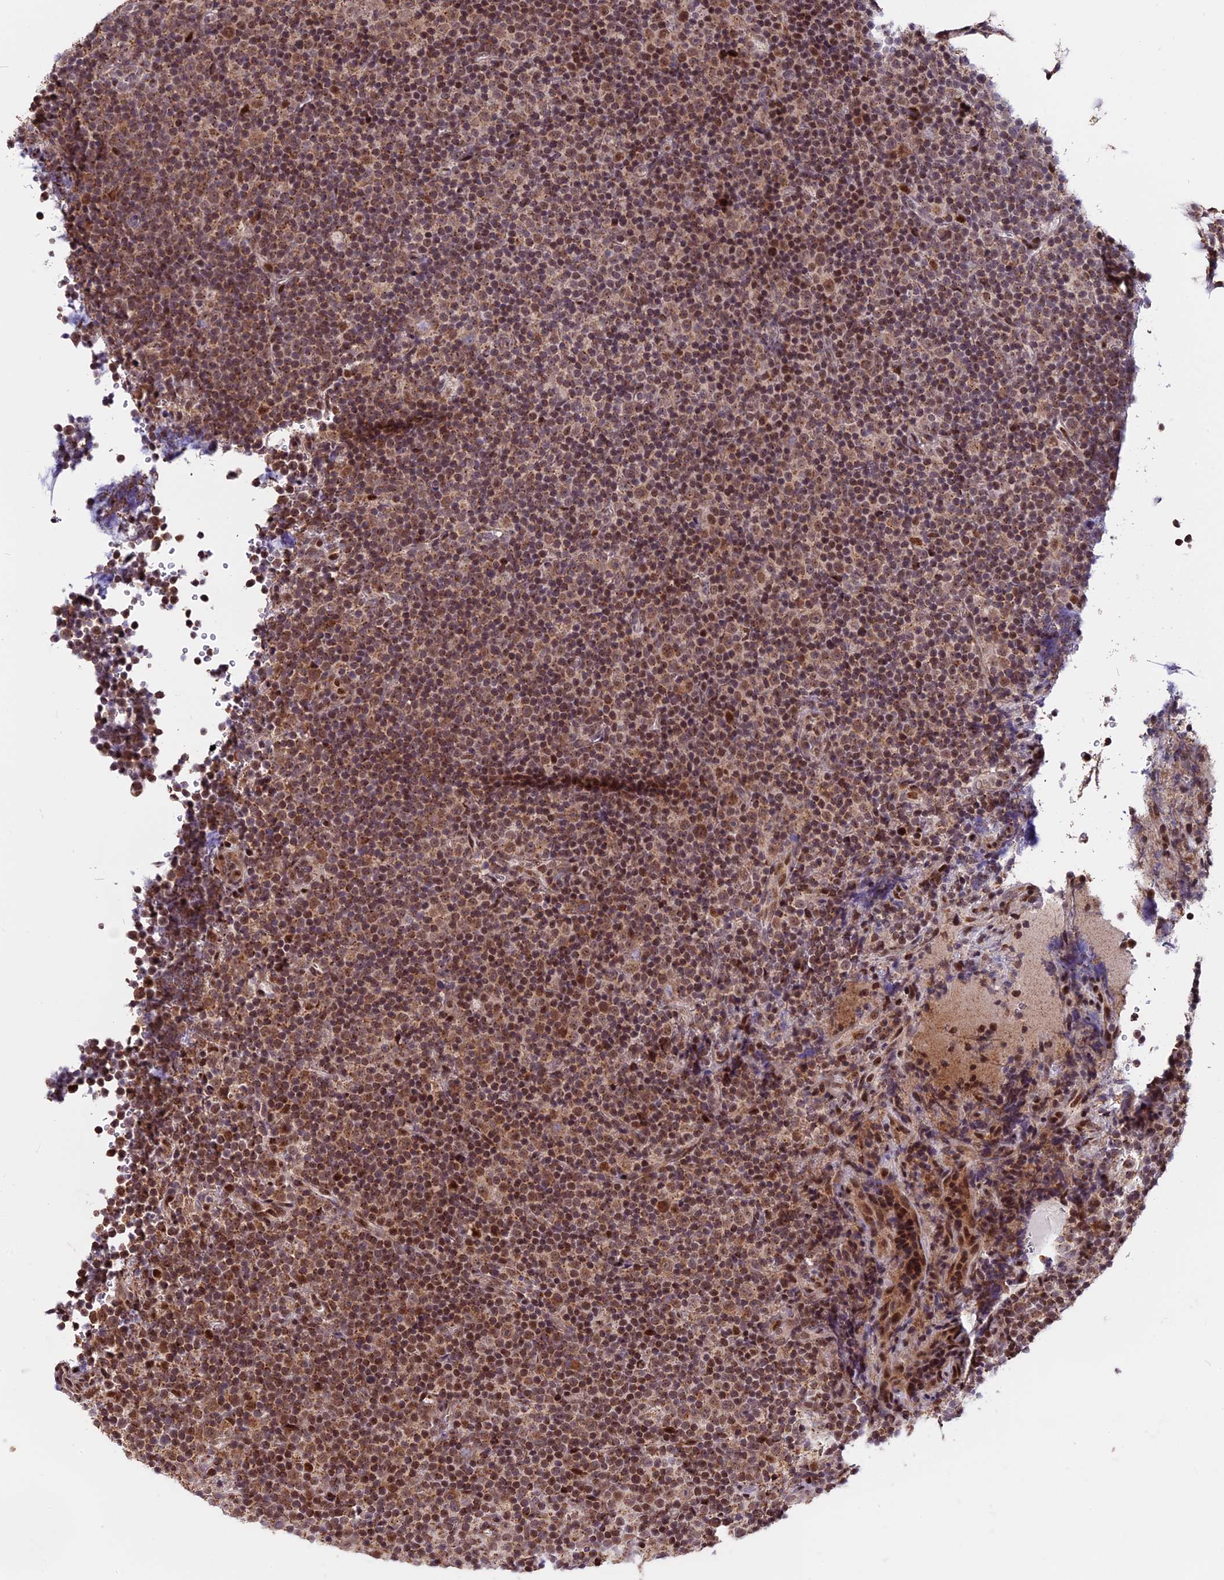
{"staining": {"intensity": "moderate", "quantity": ">75%", "location": "cytoplasmic/membranous"}, "tissue": "lymphoma", "cell_type": "Tumor cells", "image_type": "cancer", "snomed": [{"axis": "morphology", "description": "Malignant lymphoma, non-Hodgkin's type, Low grade"}, {"axis": "topography", "description": "Lymph node"}], "caption": "Tumor cells show medium levels of moderate cytoplasmic/membranous positivity in approximately >75% of cells in malignant lymphoma, non-Hodgkin's type (low-grade).", "gene": "FAM174C", "patient": {"sex": "female", "age": 67}}